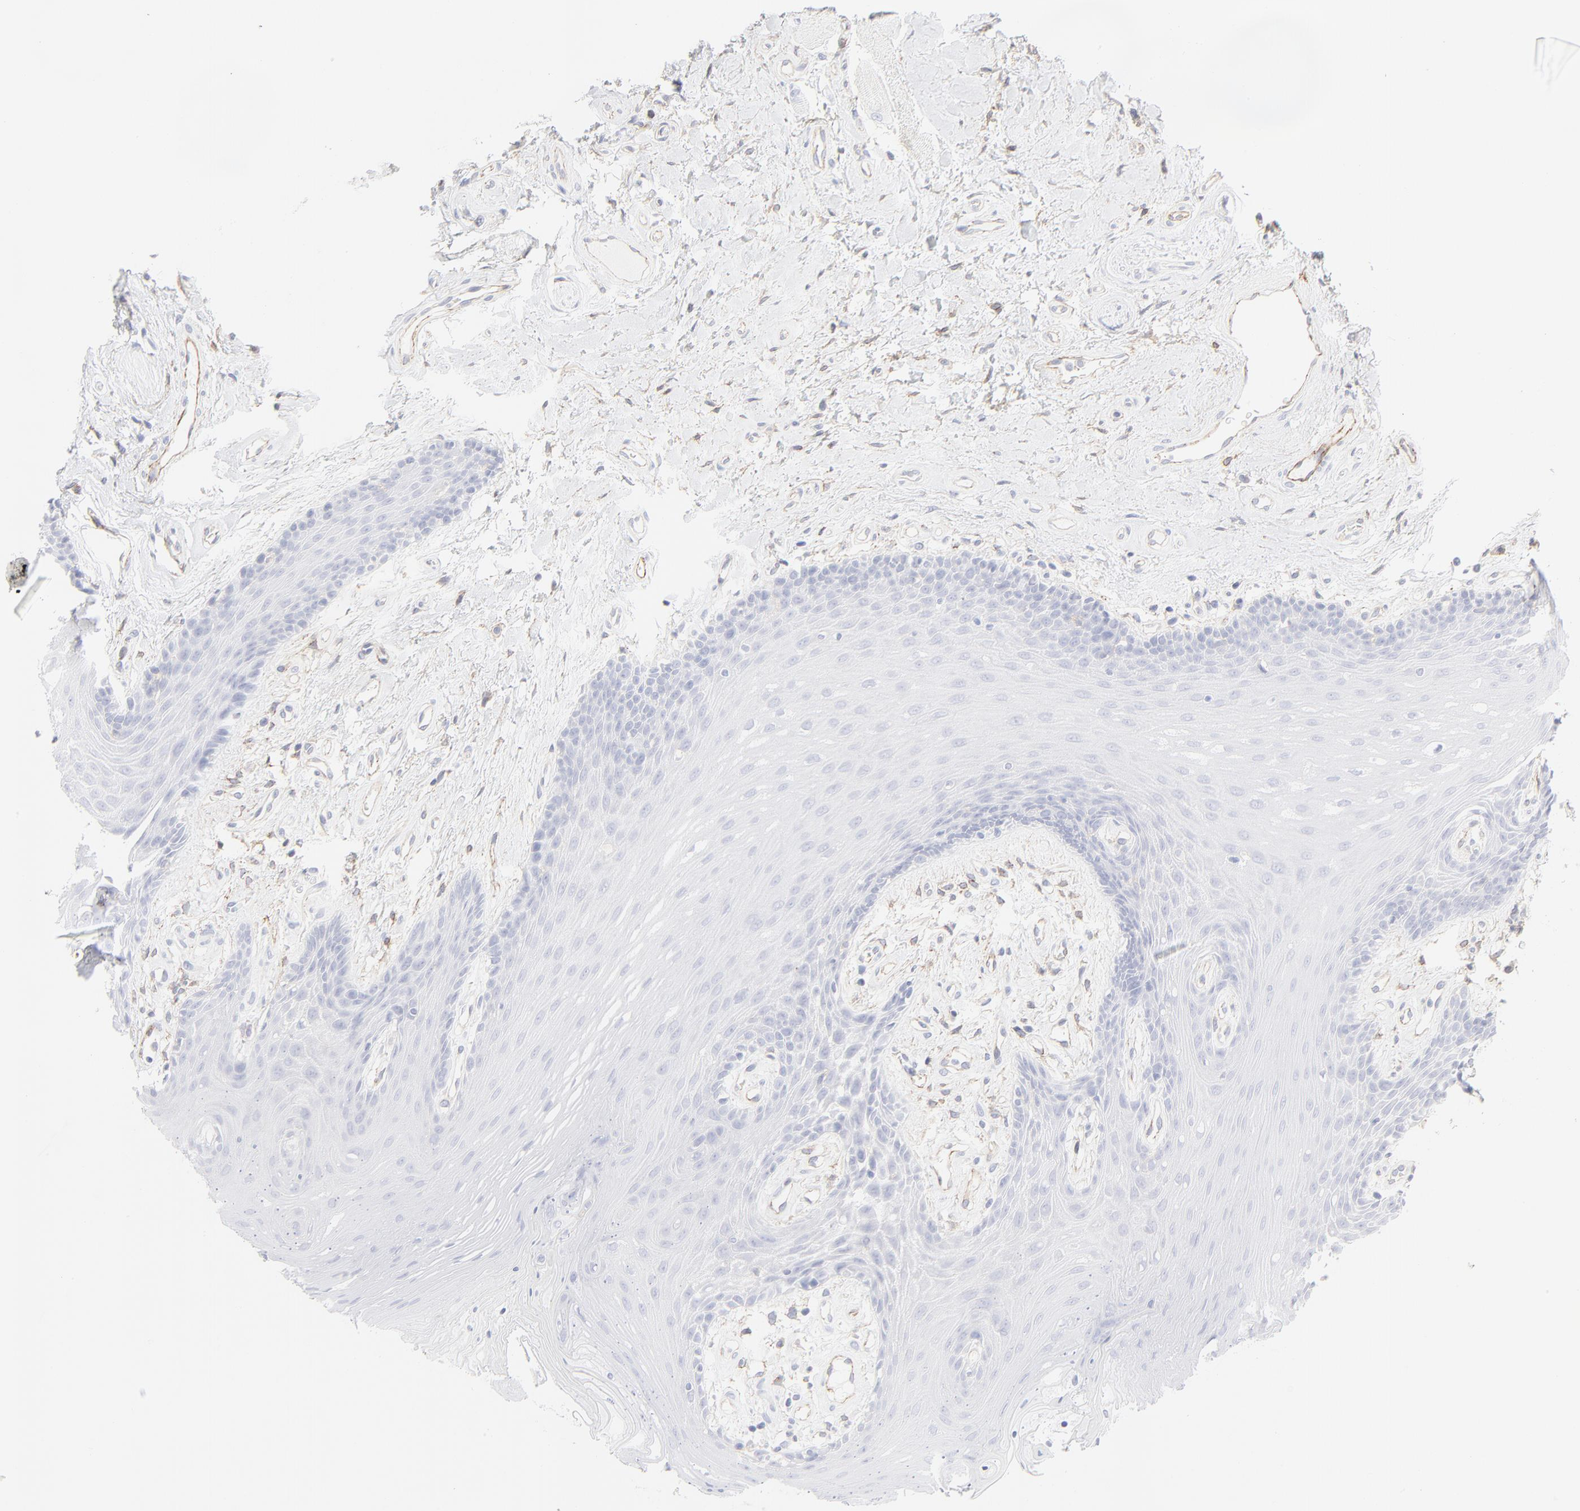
{"staining": {"intensity": "negative", "quantity": "none", "location": "none"}, "tissue": "oral mucosa", "cell_type": "Squamous epithelial cells", "image_type": "normal", "snomed": [{"axis": "morphology", "description": "Normal tissue, NOS"}, {"axis": "topography", "description": "Oral tissue"}], "caption": "Oral mucosa was stained to show a protein in brown. There is no significant staining in squamous epithelial cells.", "gene": "ITGA5", "patient": {"sex": "male", "age": 62}}